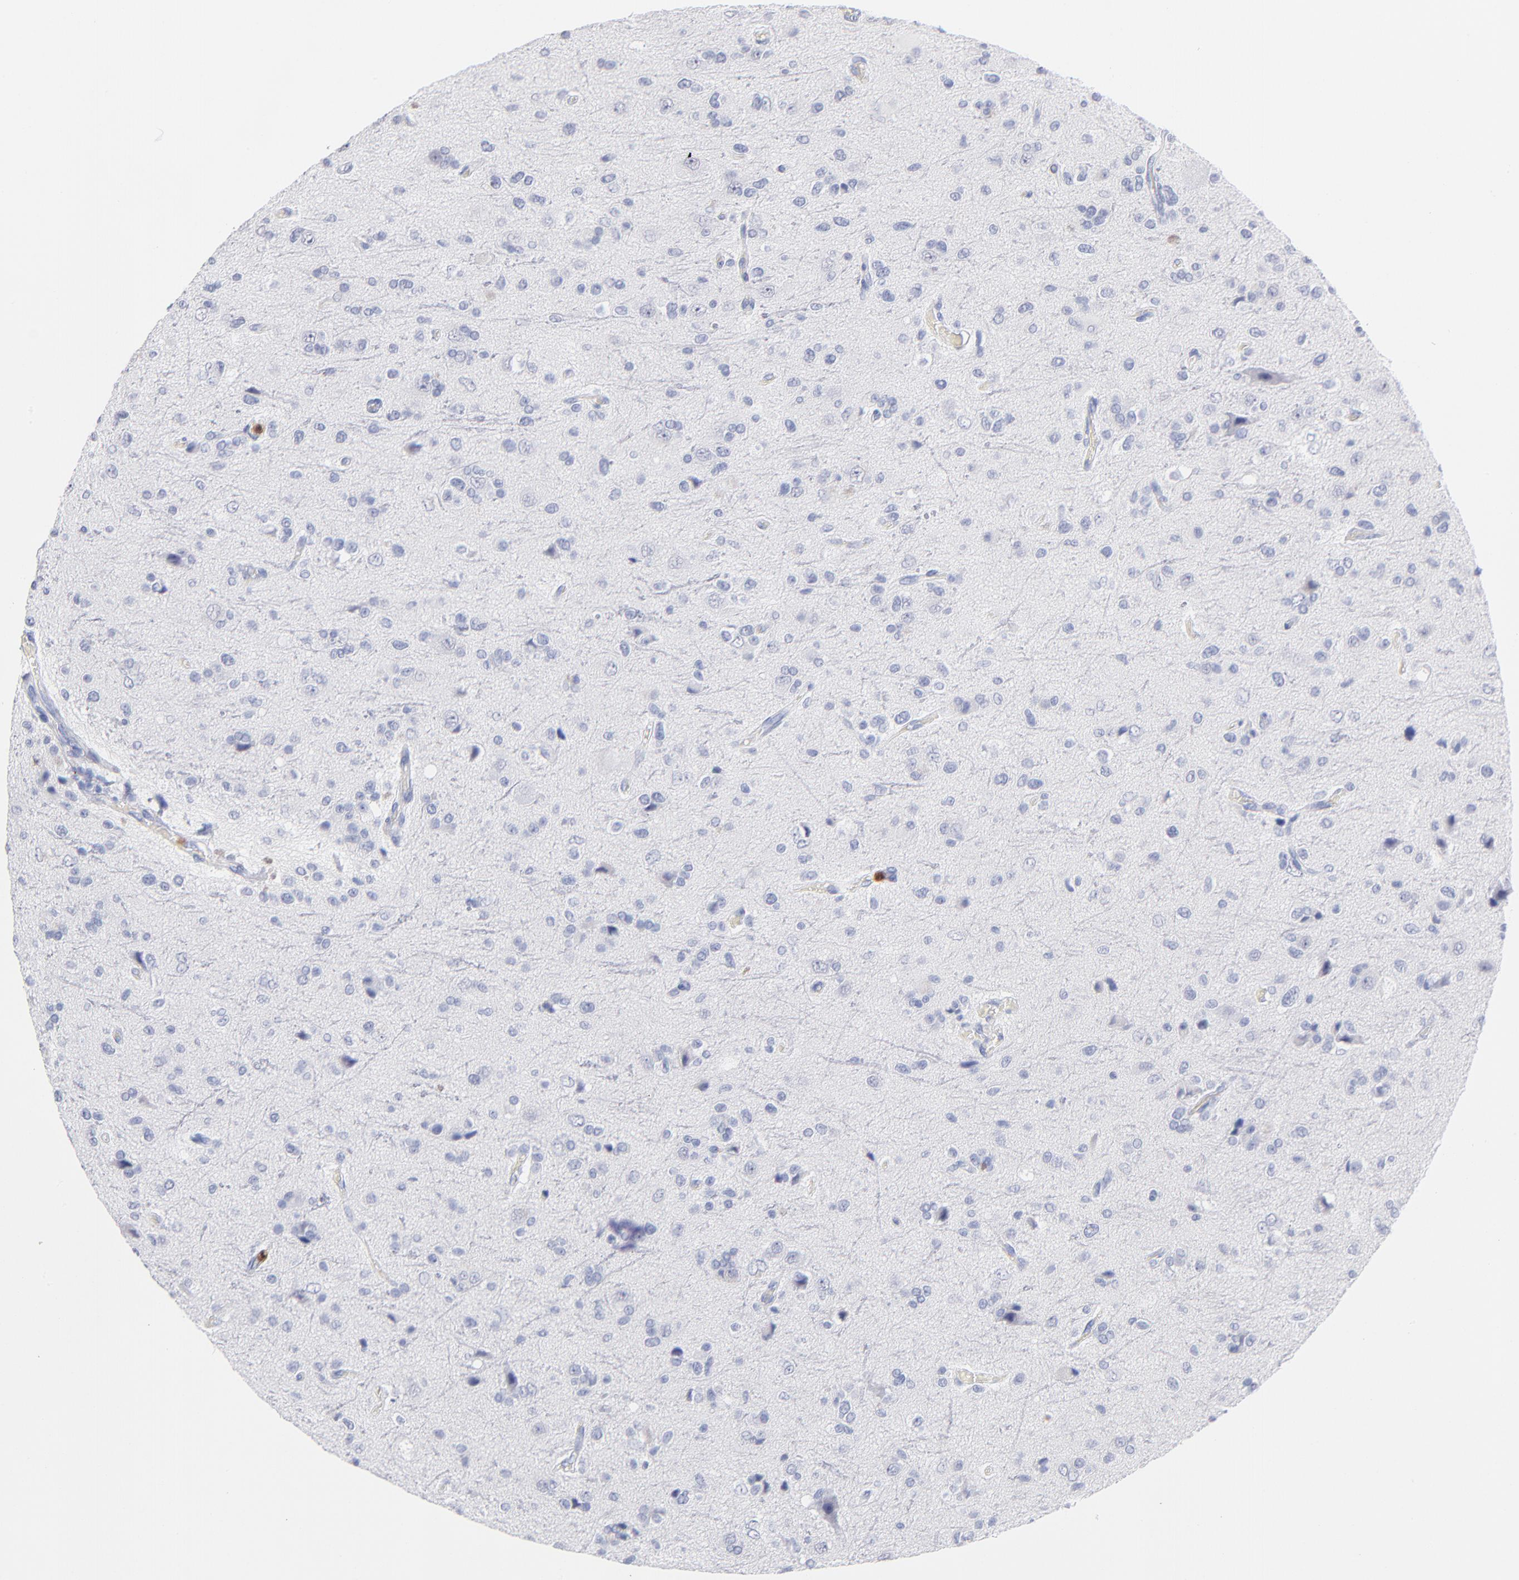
{"staining": {"intensity": "negative", "quantity": "none", "location": "none"}, "tissue": "glioma", "cell_type": "Tumor cells", "image_type": "cancer", "snomed": [{"axis": "morphology", "description": "Glioma, malignant, High grade"}, {"axis": "topography", "description": "Brain"}], "caption": "Immunohistochemistry of human high-grade glioma (malignant) shows no positivity in tumor cells. The staining is performed using DAB brown chromogen with nuclei counter-stained in using hematoxylin.", "gene": "ARG1", "patient": {"sex": "male", "age": 47}}